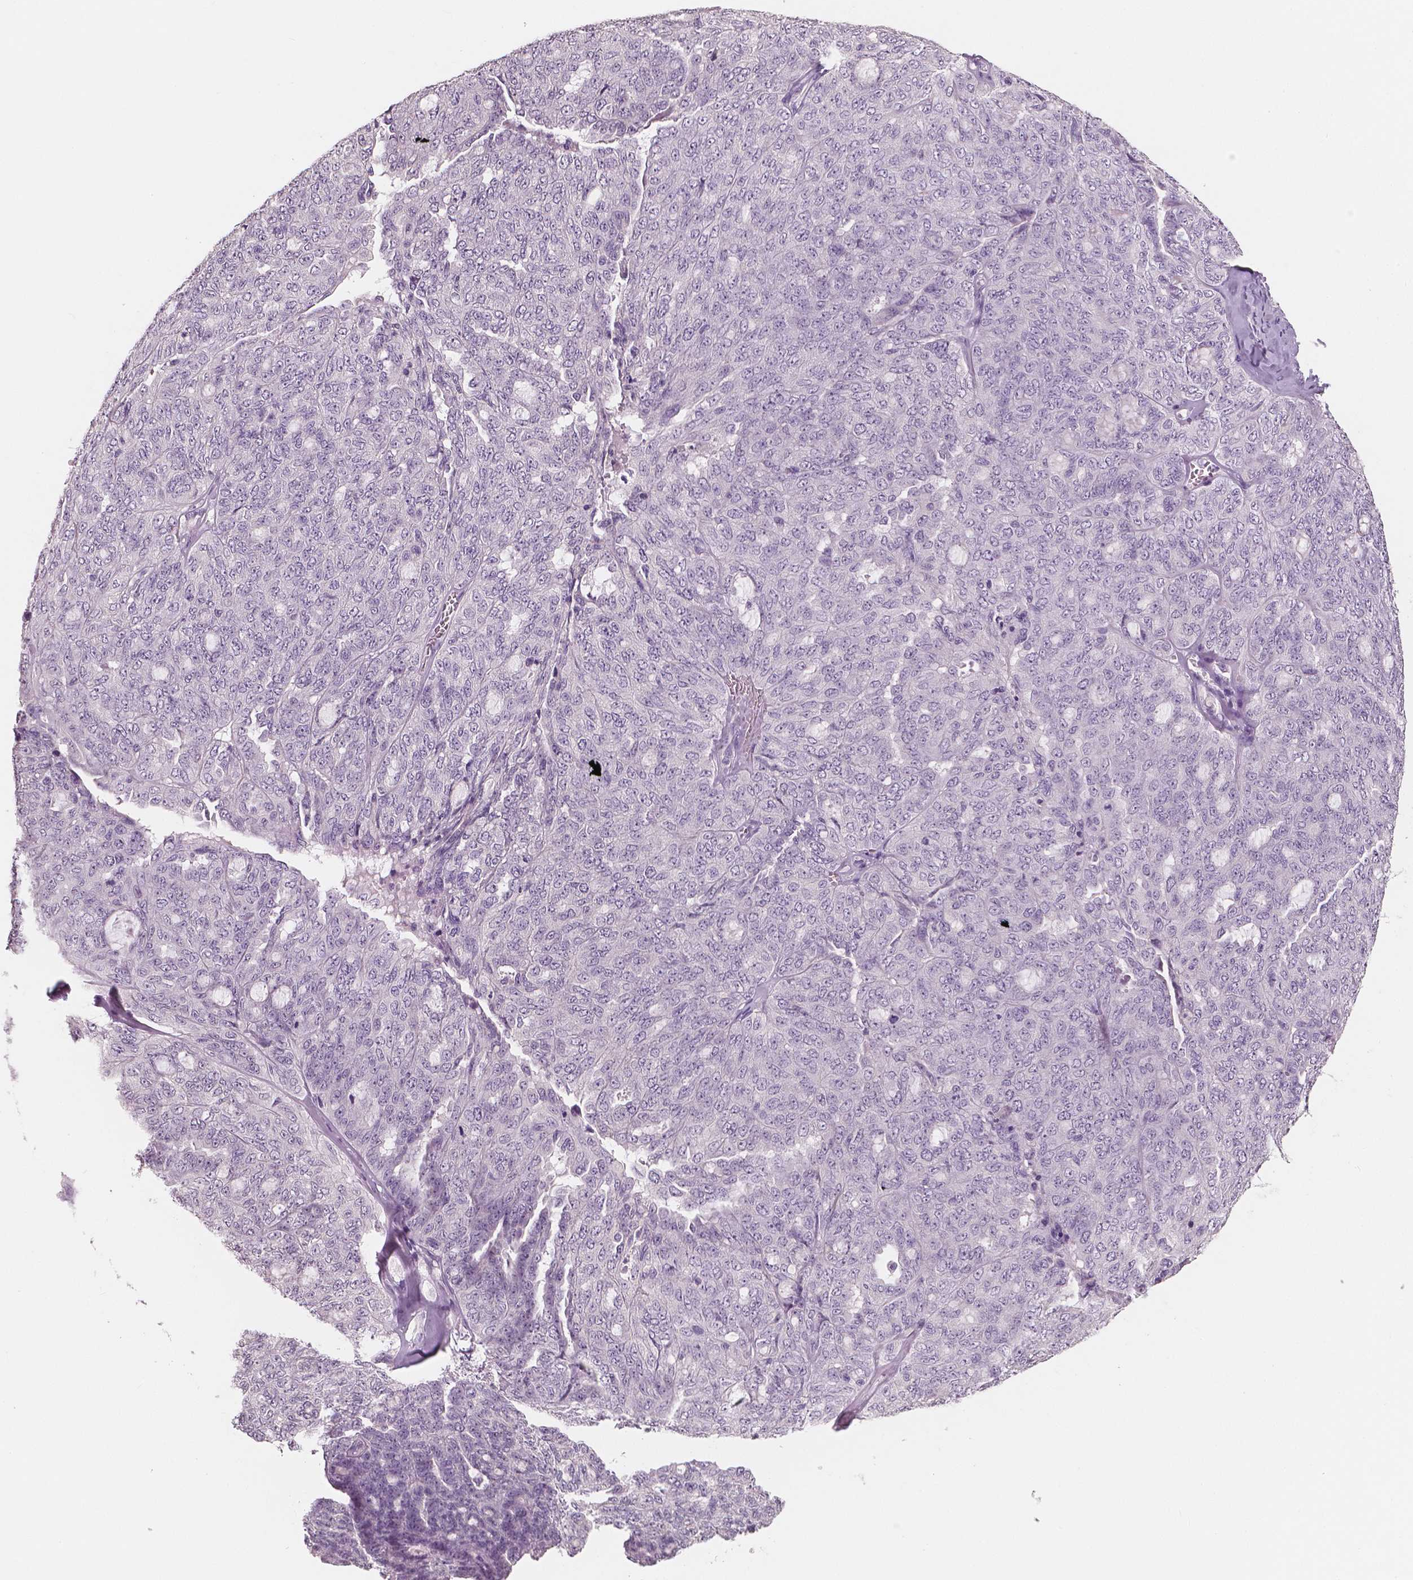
{"staining": {"intensity": "negative", "quantity": "none", "location": "none"}, "tissue": "ovarian cancer", "cell_type": "Tumor cells", "image_type": "cancer", "snomed": [{"axis": "morphology", "description": "Cystadenocarcinoma, serous, NOS"}, {"axis": "topography", "description": "Ovary"}], "caption": "Ovarian serous cystadenocarcinoma was stained to show a protein in brown. There is no significant staining in tumor cells. (DAB IHC with hematoxylin counter stain).", "gene": "NECAB1", "patient": {"sex": "female", "age": 71}}